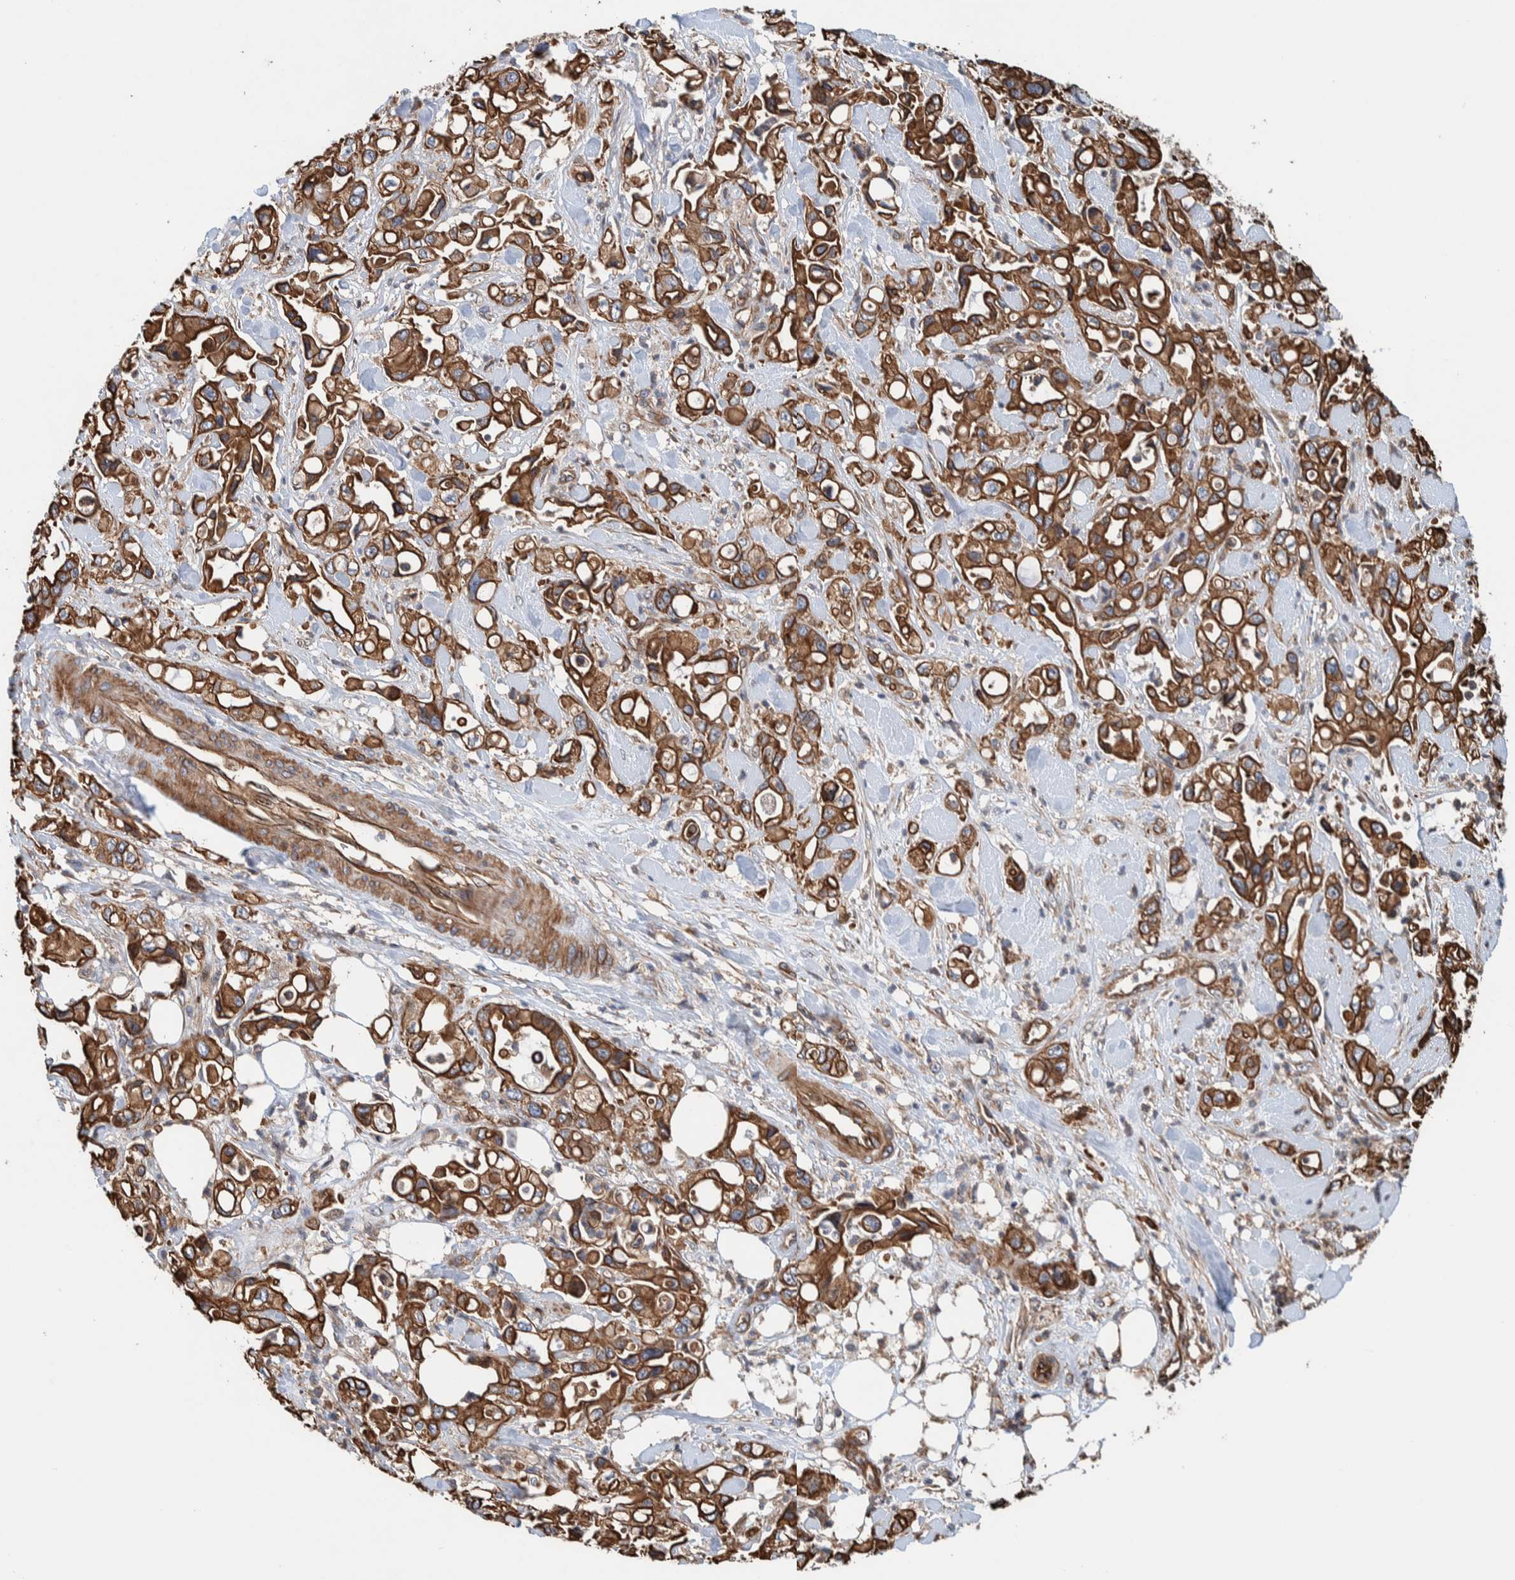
{"staining": {"intensity": "strong", "quantity": ">75%", "location": "cytoplasmic/membranous"}, "tissue": "pancreatic cancer", "cell_type": "Tumor cells", "image_type": "cancer", "snomed": [{"axis": "morphology", "description": "Adenocarcinoma, NOS"}, {"axis": "topography", "description": "Pancreas"}], "caption": "Immunohistochemistry (DAB) staining of pancreatic cancer reveals strong cytoplasmic/membranous protein positivity in about >75% of tumor cells.", "gene": "PKD1L1", "patient": {"sex": "male", "age": 70}}